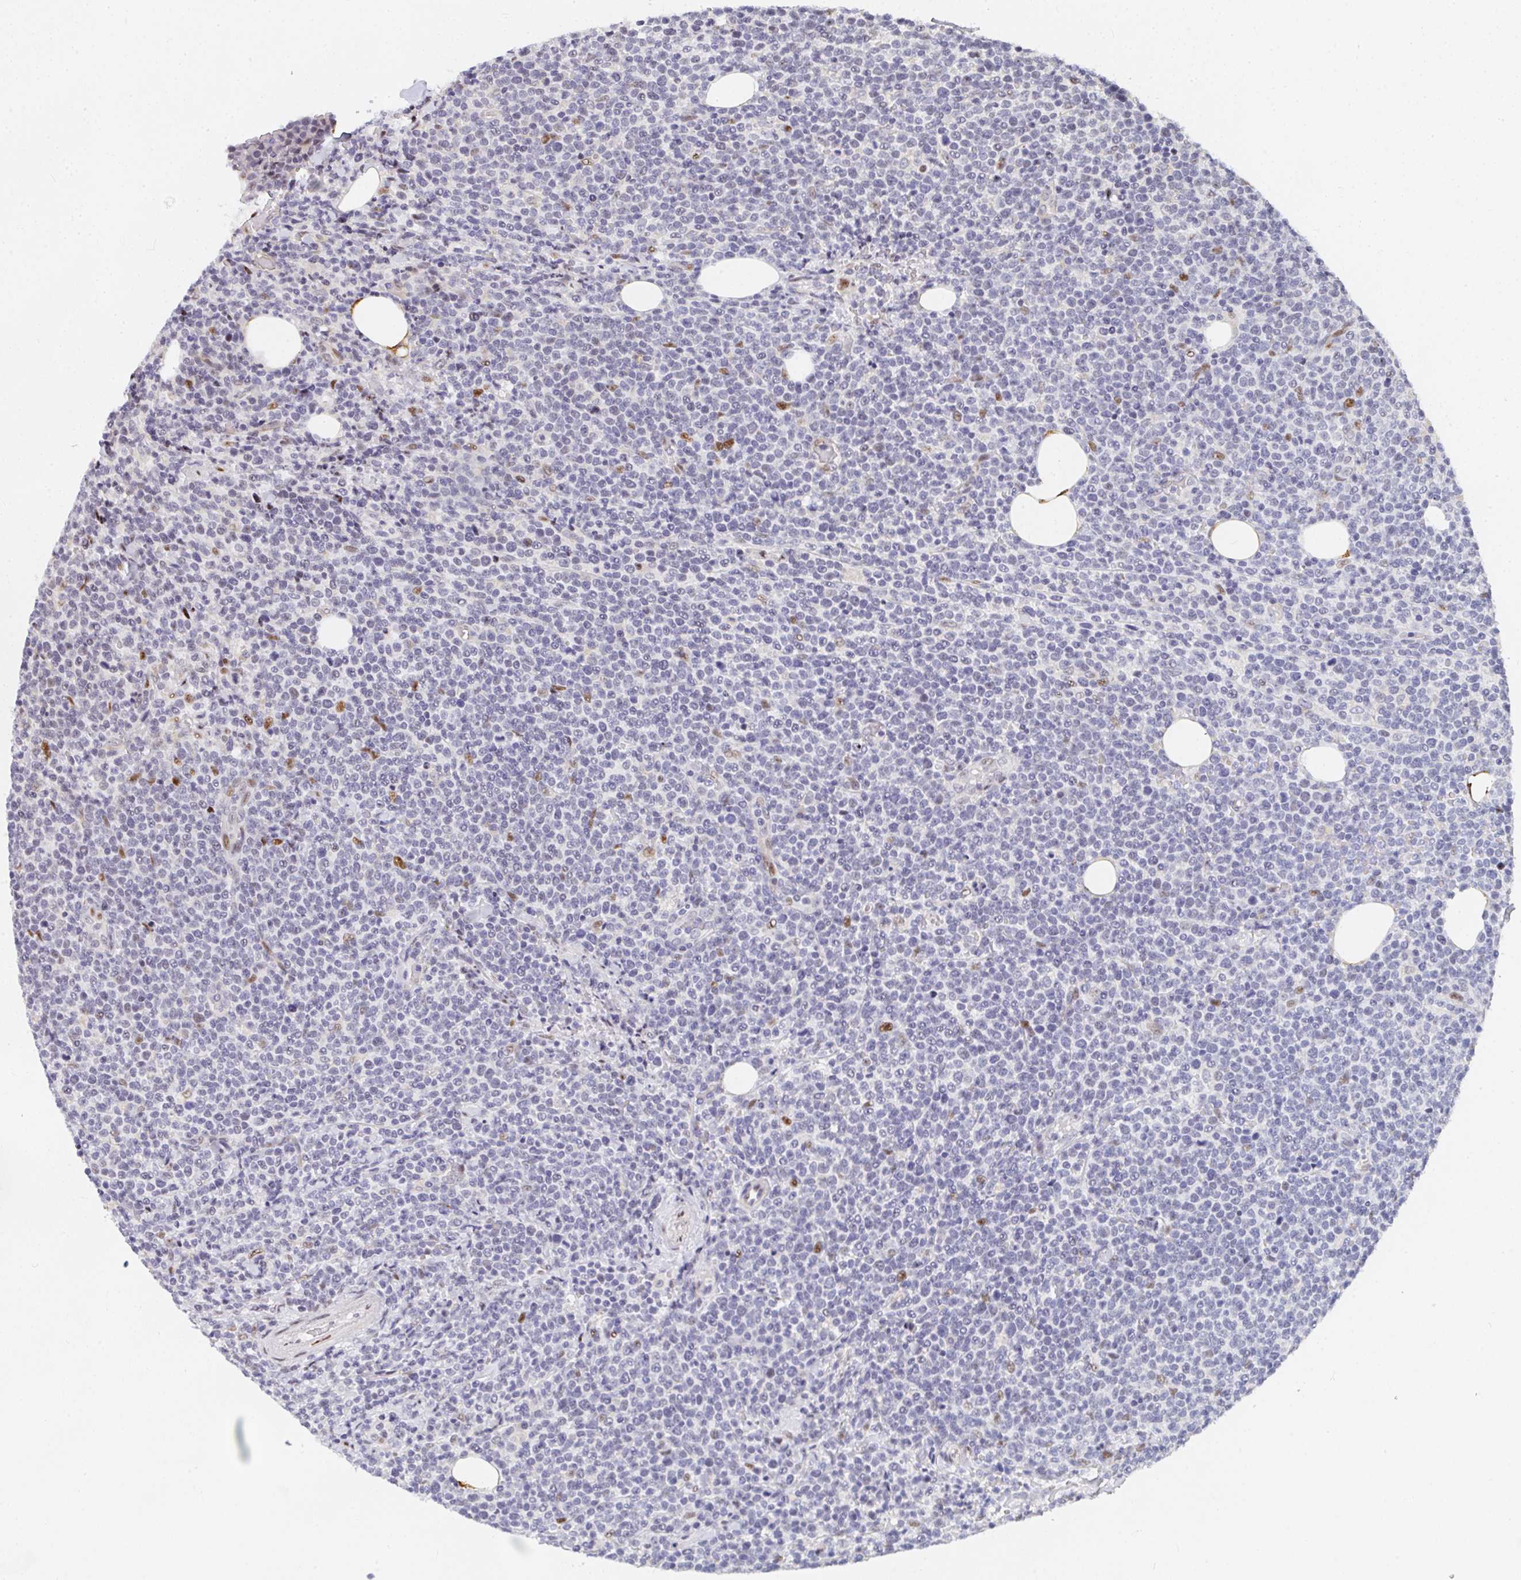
{"staining": {"intensity": "negative", "quantity": "none", "location": "none"}, "tissue": "lymphoma", "cell_type": "Tumor cells", "image_type": "cancer", "snomed": [{"axis": "morphology", "description": "Malignant lymphoma, non-Hodgkin's type, High grade"}, {"axis": "topography", "description": "Lymph node"}], "caption": "Immunohistochemistry (IHC) histopathology image of neoplastic tissue: human high-grade malignant lymphoma, non-Hodgkin's type stained with DAB (3,3'-diaminobenzidine) demonstrates no significant protein staining in tumor cells.", "gene": "ZIC3", "patient": {"sex": "male", "age": 61}}